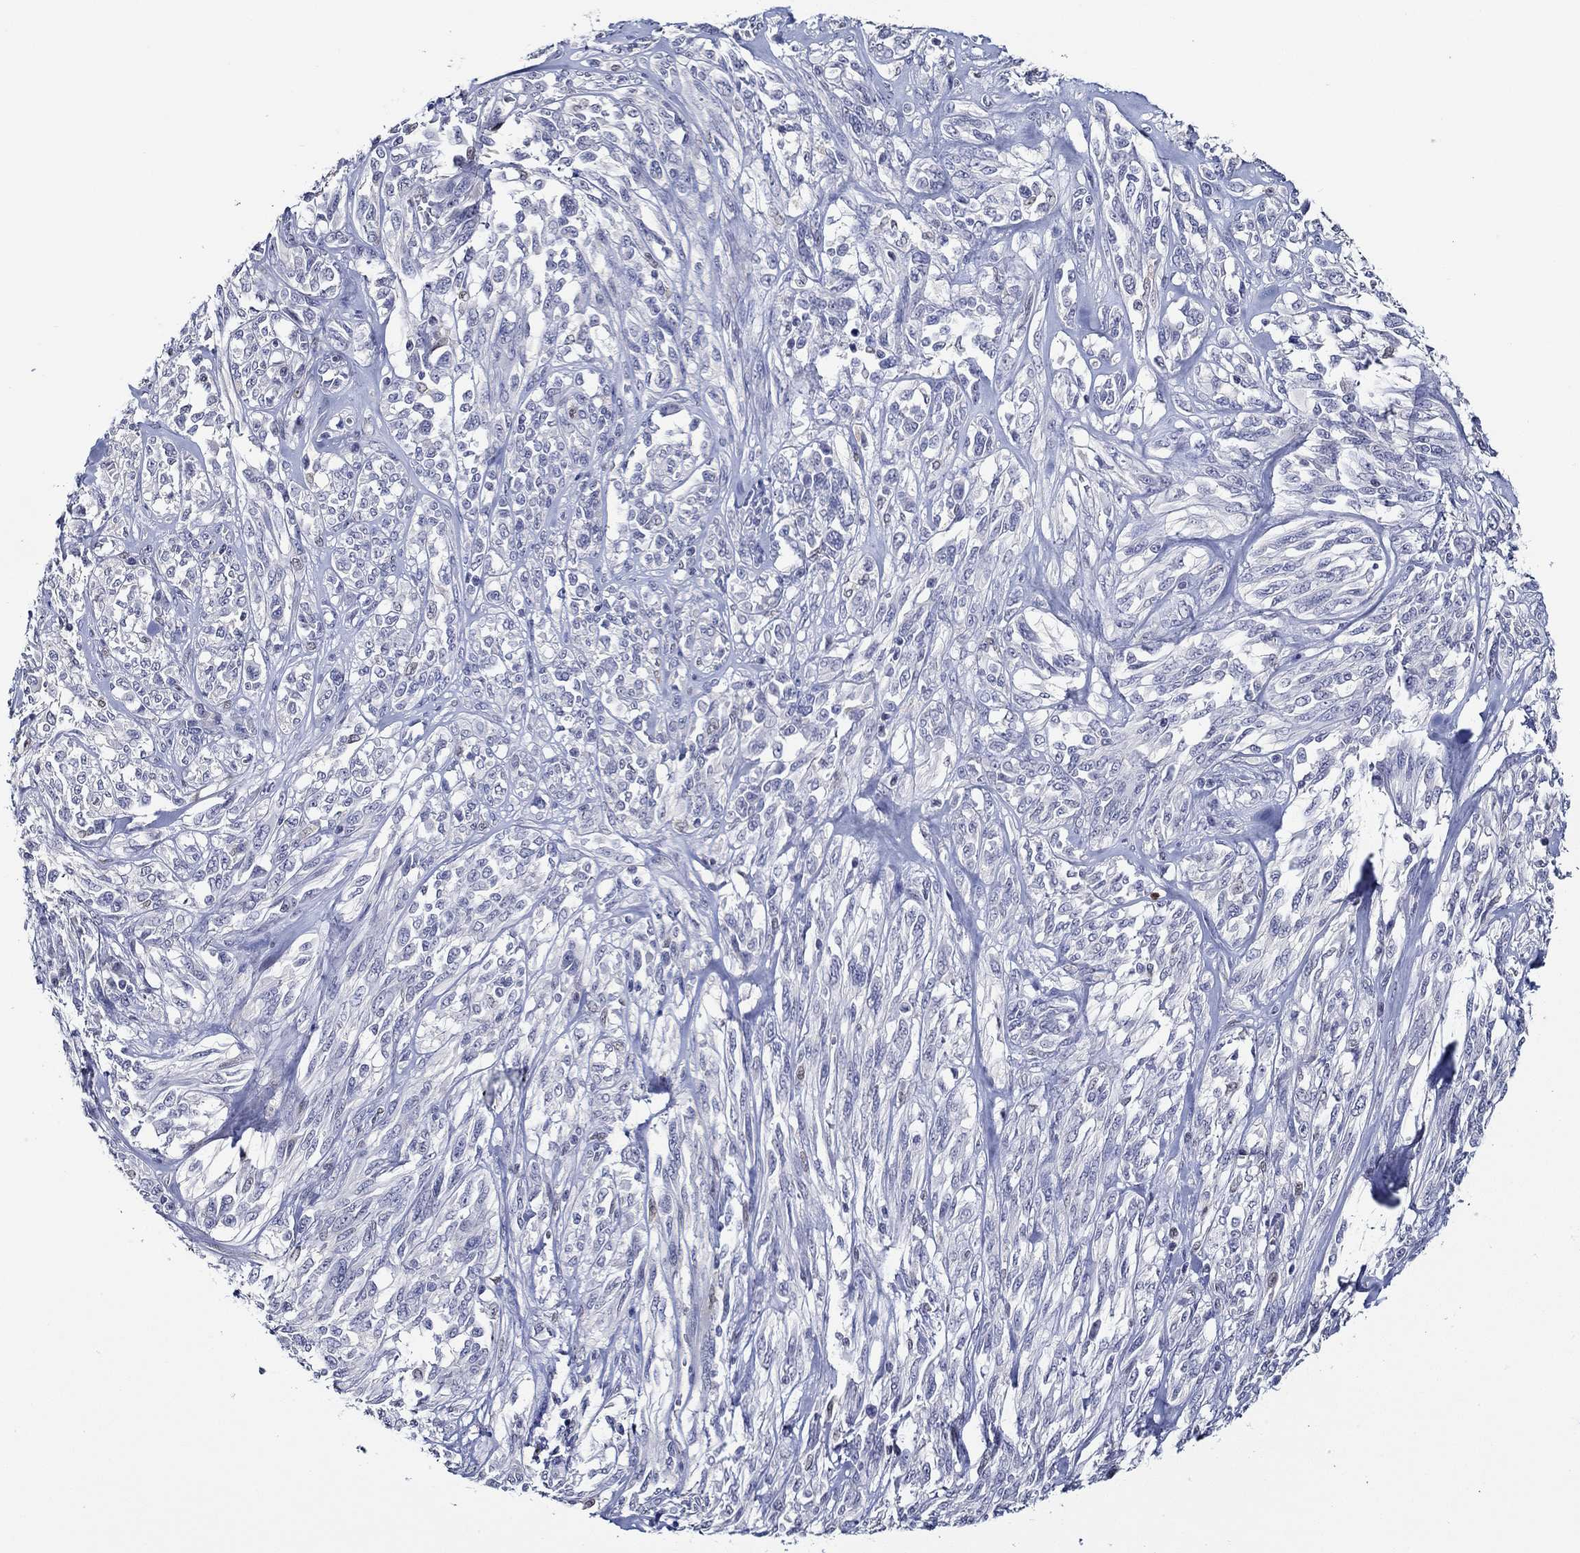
{"staining": {"intensity": "negative", "quantity": "none", "location": "none"}, "tissue": "melanoma", "cell_type": "Tumor cells", "image_type": "cancer", "snomed": [{"axis": "morphology", "description": "Malignant melanoma, NOS"}, {"axis": "topography", "description": "Skin"}], "caption": "Immunohistochemistry photomicrograph of neoplastic tissue: human malignant melanoma stained with DAB (3,3'-diaminobenzidine) reveals no significant protein positivity in tumor cells.", "gene": "GATA2", "patient": {"sex": "female", "age": 91}}